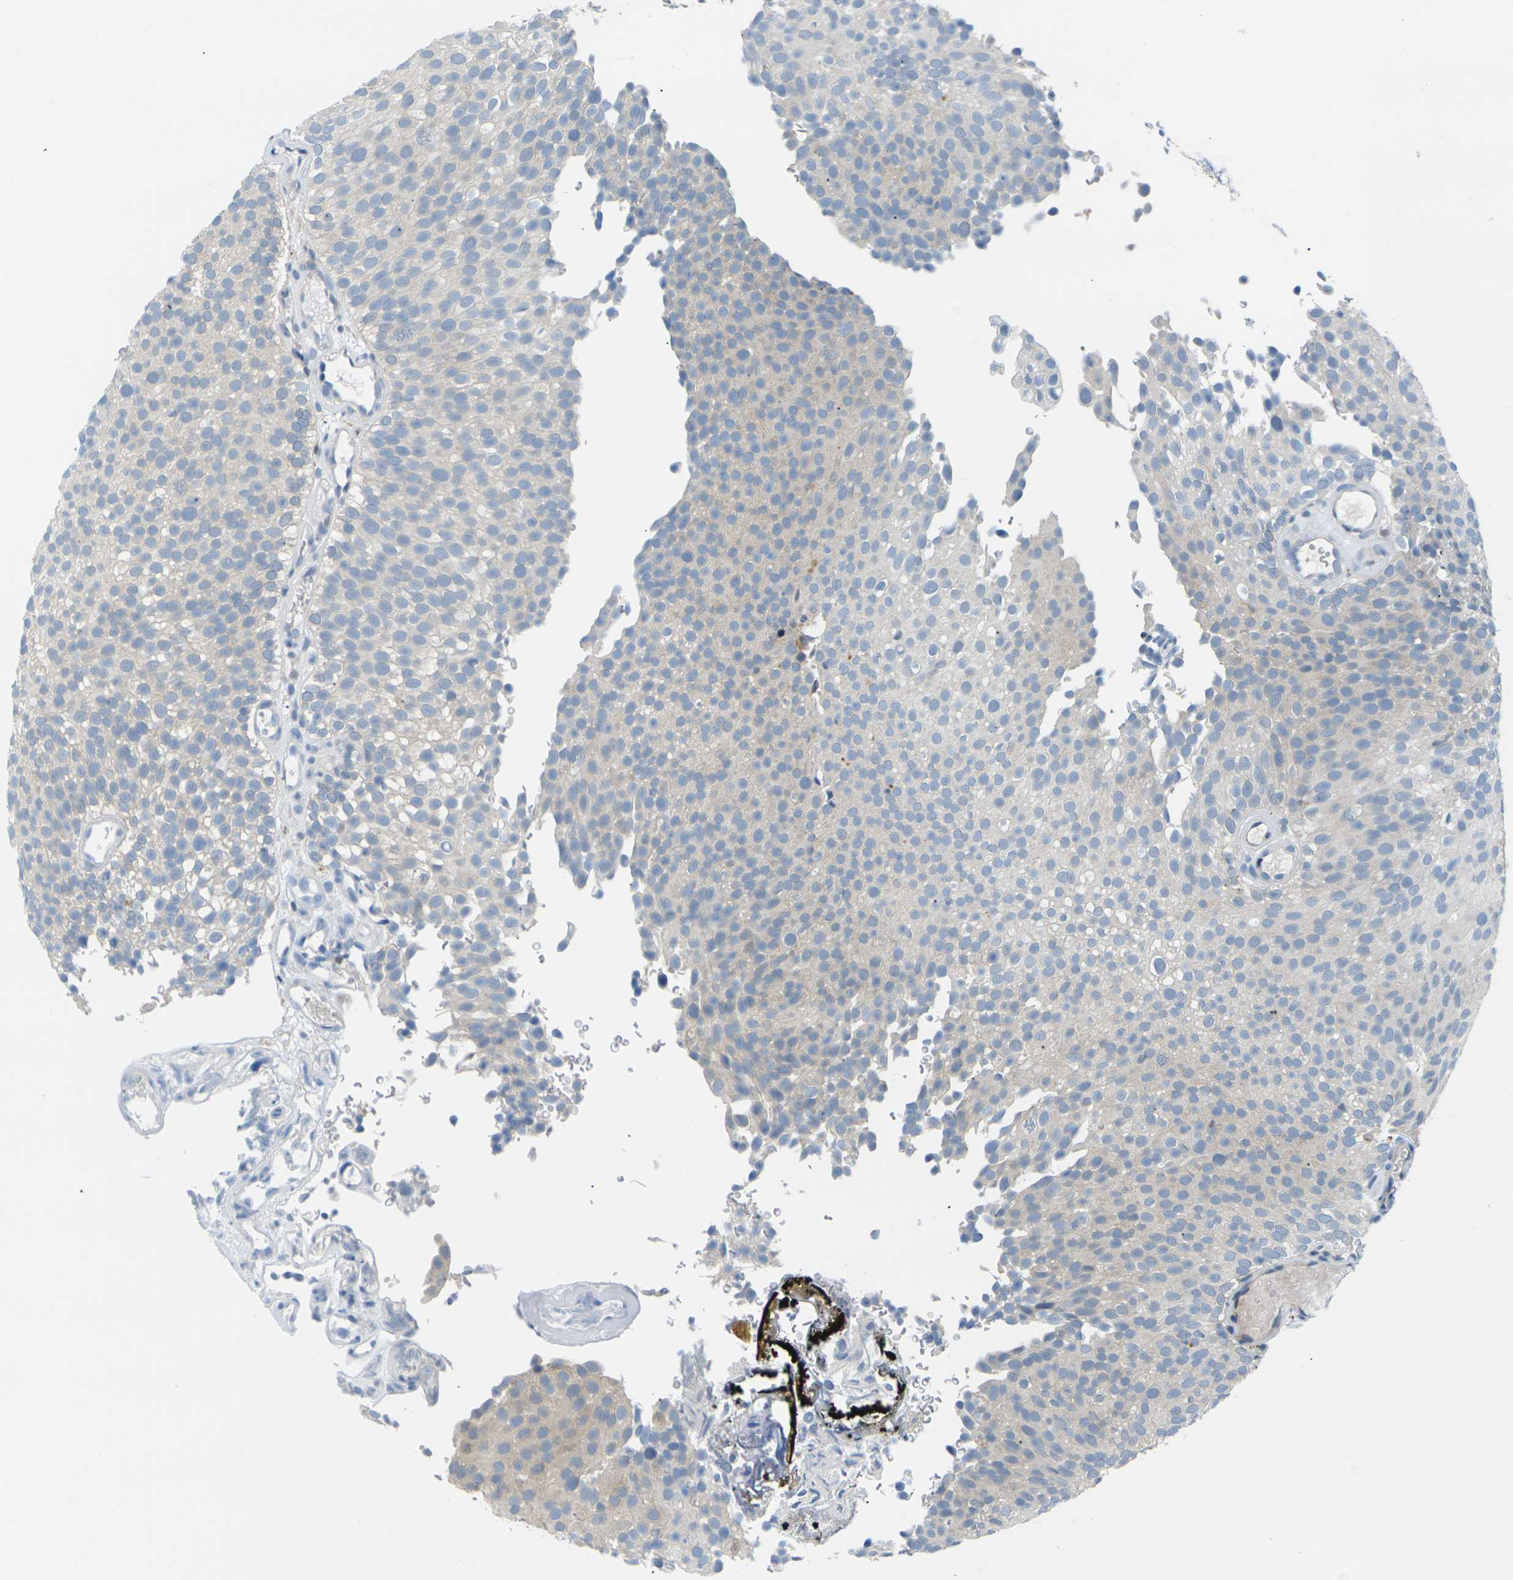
{"staining": {"intensity": "weak", "quantity": "25%-75%", "location": "cytoplasmic/membranous"}, "tissue": "urothelial cancer", "cell_type": "Tumor cells", "image_type": "cancer", "snomed": [{"axis": "morphology", "description": "Urothelial carcinoma, Low grade"}, {"axis": "topography", "description": "Urinary bladder"}], "caption": "Protein analysis of urothelial cancer tissue exhibits weak cytoplasmic/membranous positivity in approximately 25%-75% of tumor cells.", "gene": "RPS6KA3", "patient": {"sex": "male", "age": 78}}